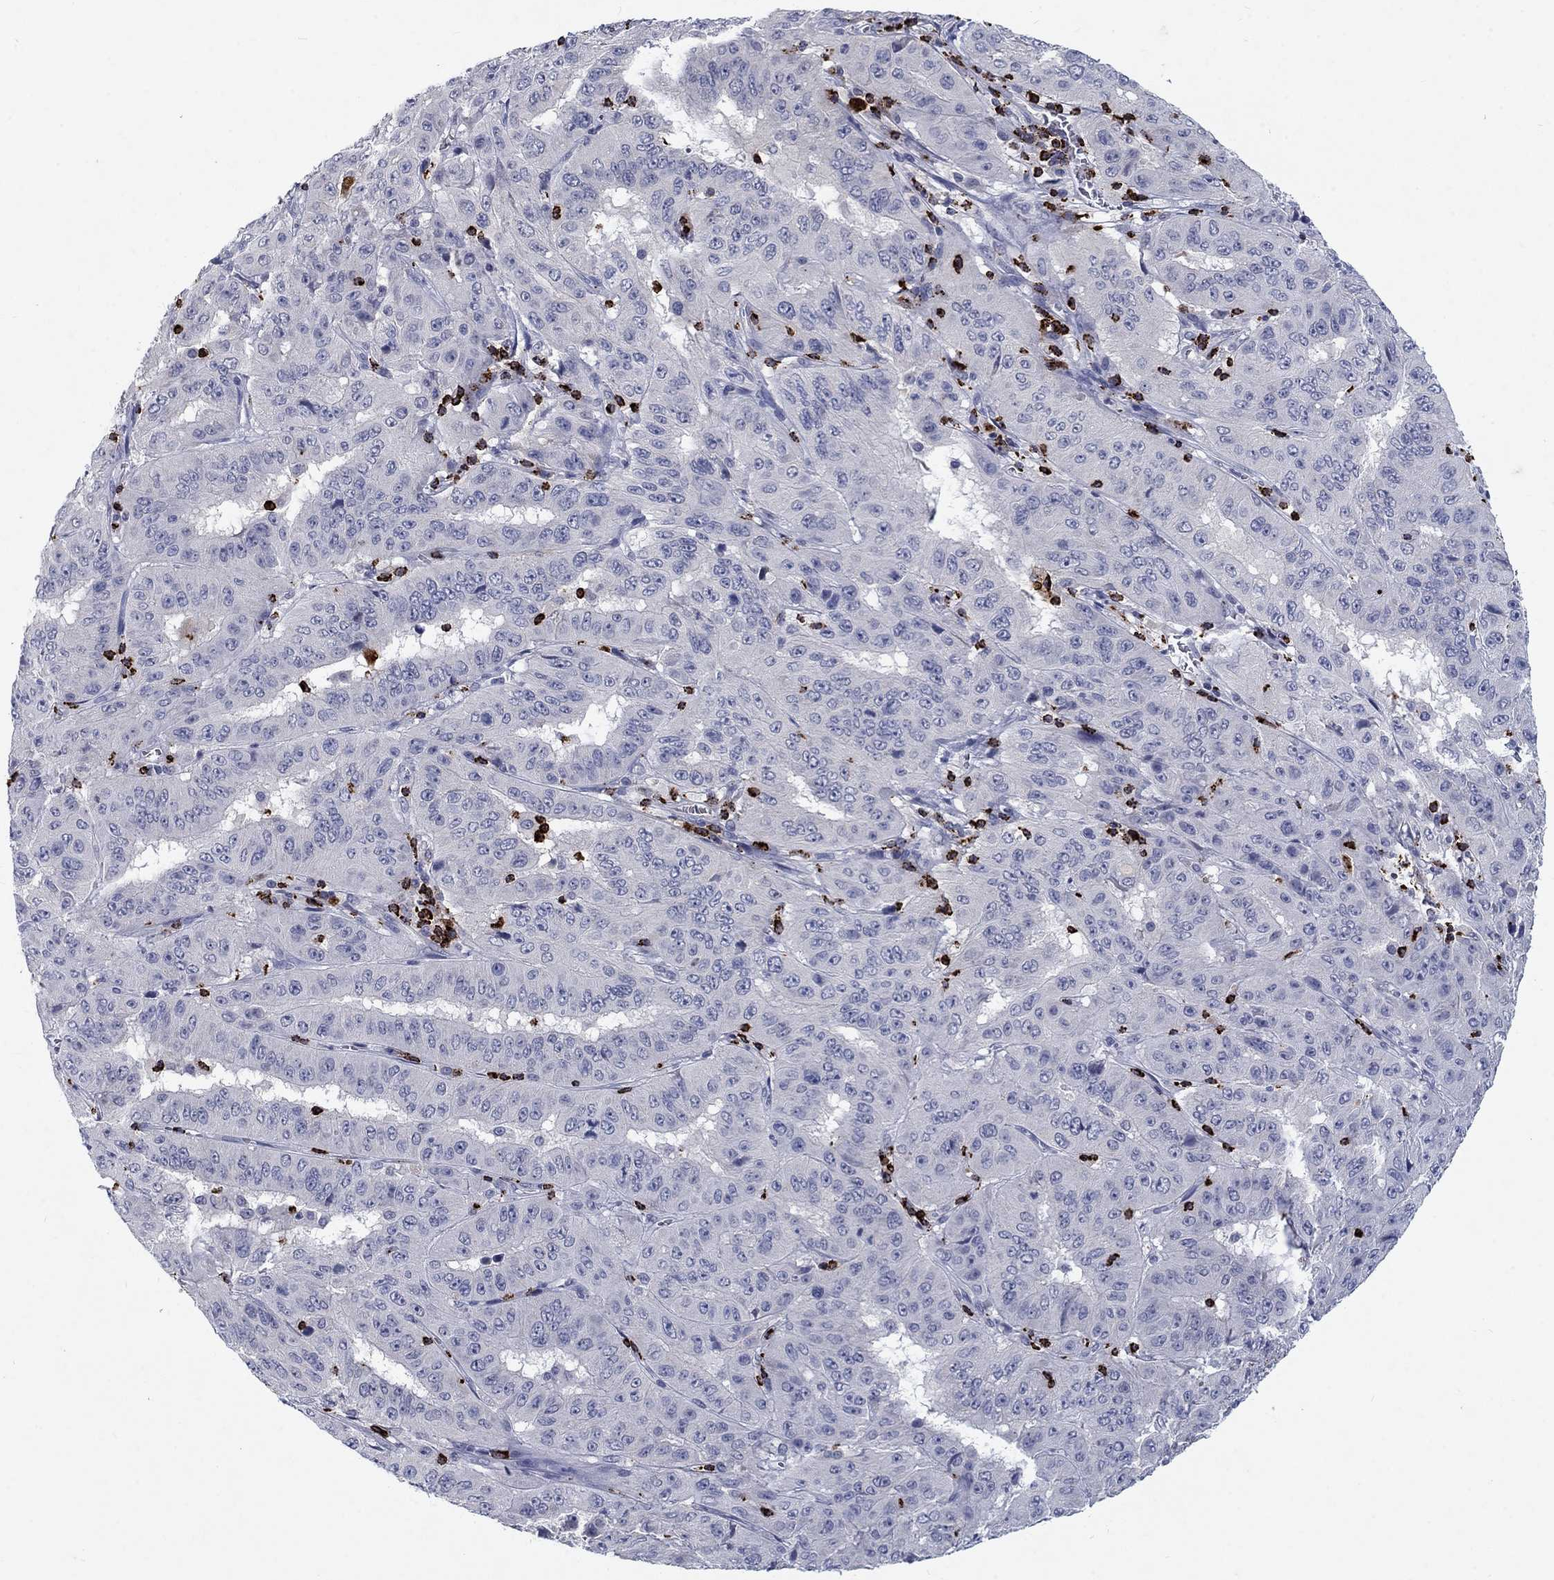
{"staining": {"intensity": "negative", "quantity": "none", "location": "none"}, "tissue": "pancreatic cancer", "cell_type": "Tumor cells", "image_type": "cancer", "snomed": [{"axis": "morphology", "description": "Adenocarcinoma, NOS"}, {"axis": "topography", "description": "Pancreas"}], "caption": "DAB (3,3'-diaminobenzidine) immunohistochemical staining of adenocarcinoma (pancreatic) reveals no significant positivity in tumor cells. (Brightfield microscopy of DAB IHC at high magnification).", "gene": "GZMA", "patient": {"sex": "male", "age": 63}}